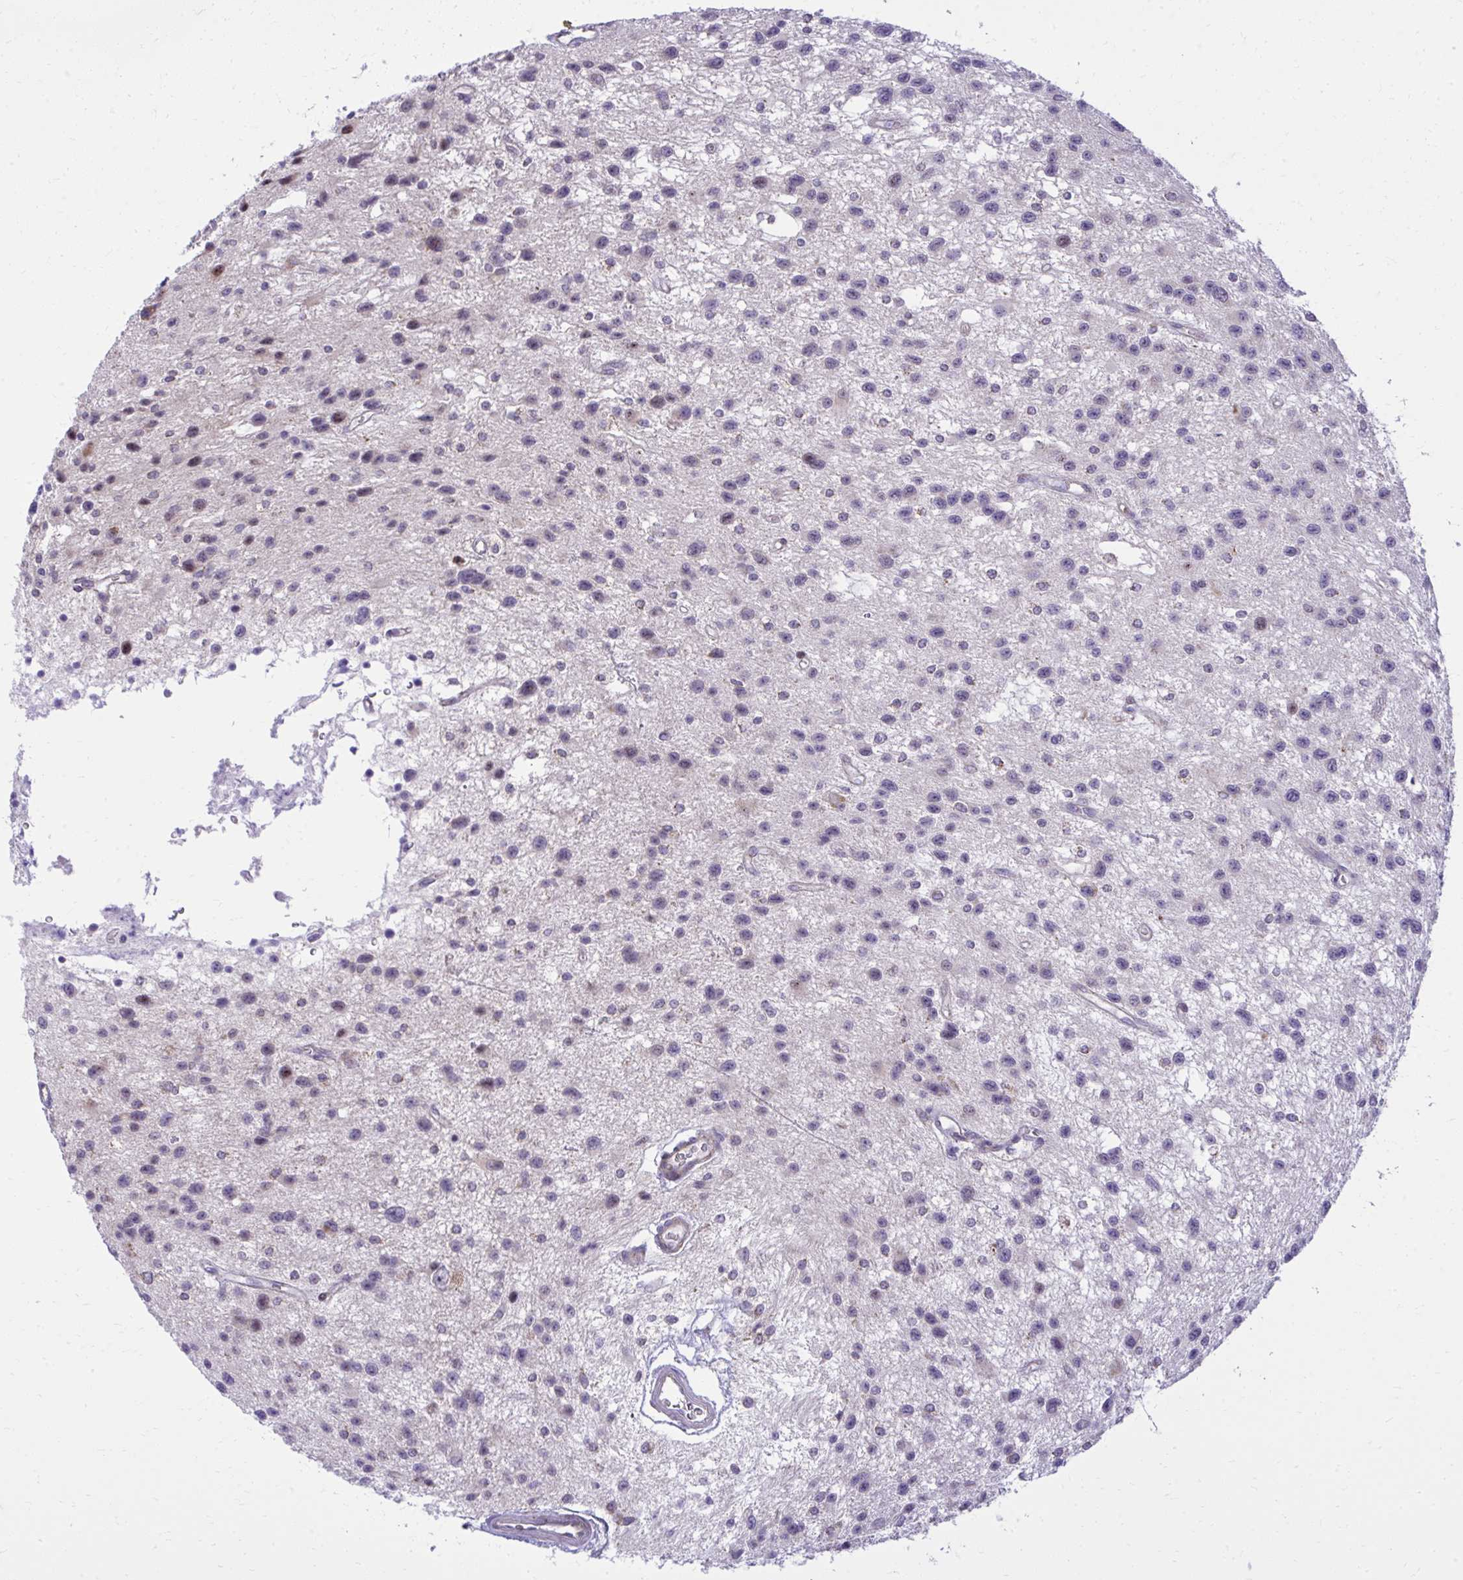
{"staining": {"intensity": "negative", "quantity": "none", "location": "none"}, "tissue": "glioma", "cell_type": "Tumor cells", "image_type": "cancer", "snomed": [{"axis": "morphology", "description": "Glioma, malignant, Low grade"}, {"axis": "topography", "description": "Brain"}], "caption": "Malignant glioma (low-grade) was stained to show a protein in brown. There is no significant positivity in tumor cells. Nuclei are stained in blue.", "gene": "GPRIN3", "patient": {"sex": "male", "age": 43}}